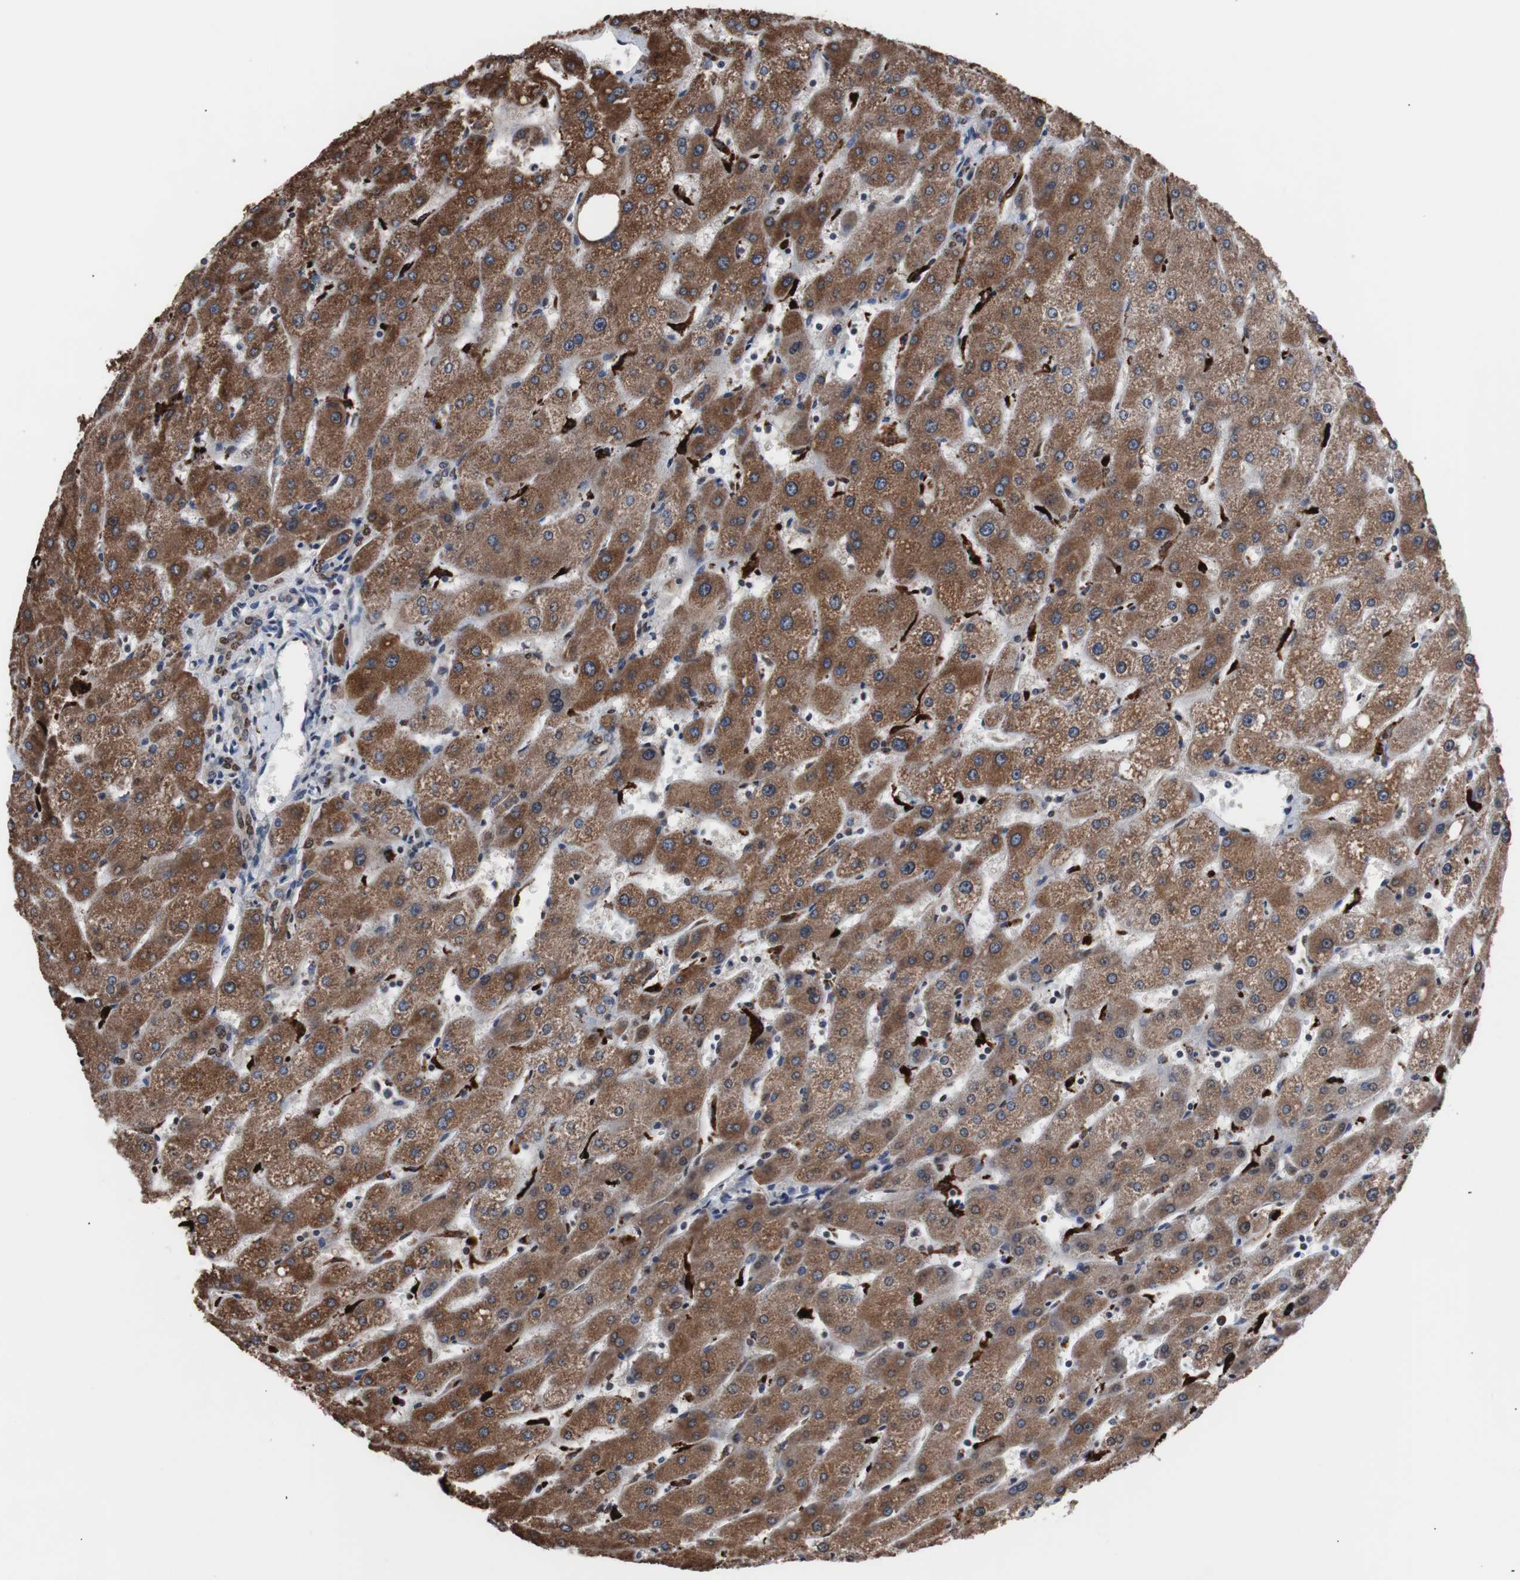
{"staining": {"intensity": "moderate", "quantity": ">75%", "location": "nuclear"}, "tissue": "liver", "cell_type": "Cholangiocytes", "image_type": "normal", "snomed": [{"axis": "morphology", "description": "Normal tissue, NOS"}, {"axis": "topography", "description": "Liver"}], "caption": "An immunohistochemistry (IHC) micrograph of normal tissue is shown. Protein staining in brown shows moderate nuclear positivity in liver within cholangiocytes.", "gene": "MED27", "patient": {"sex": "male", "age": 67}}